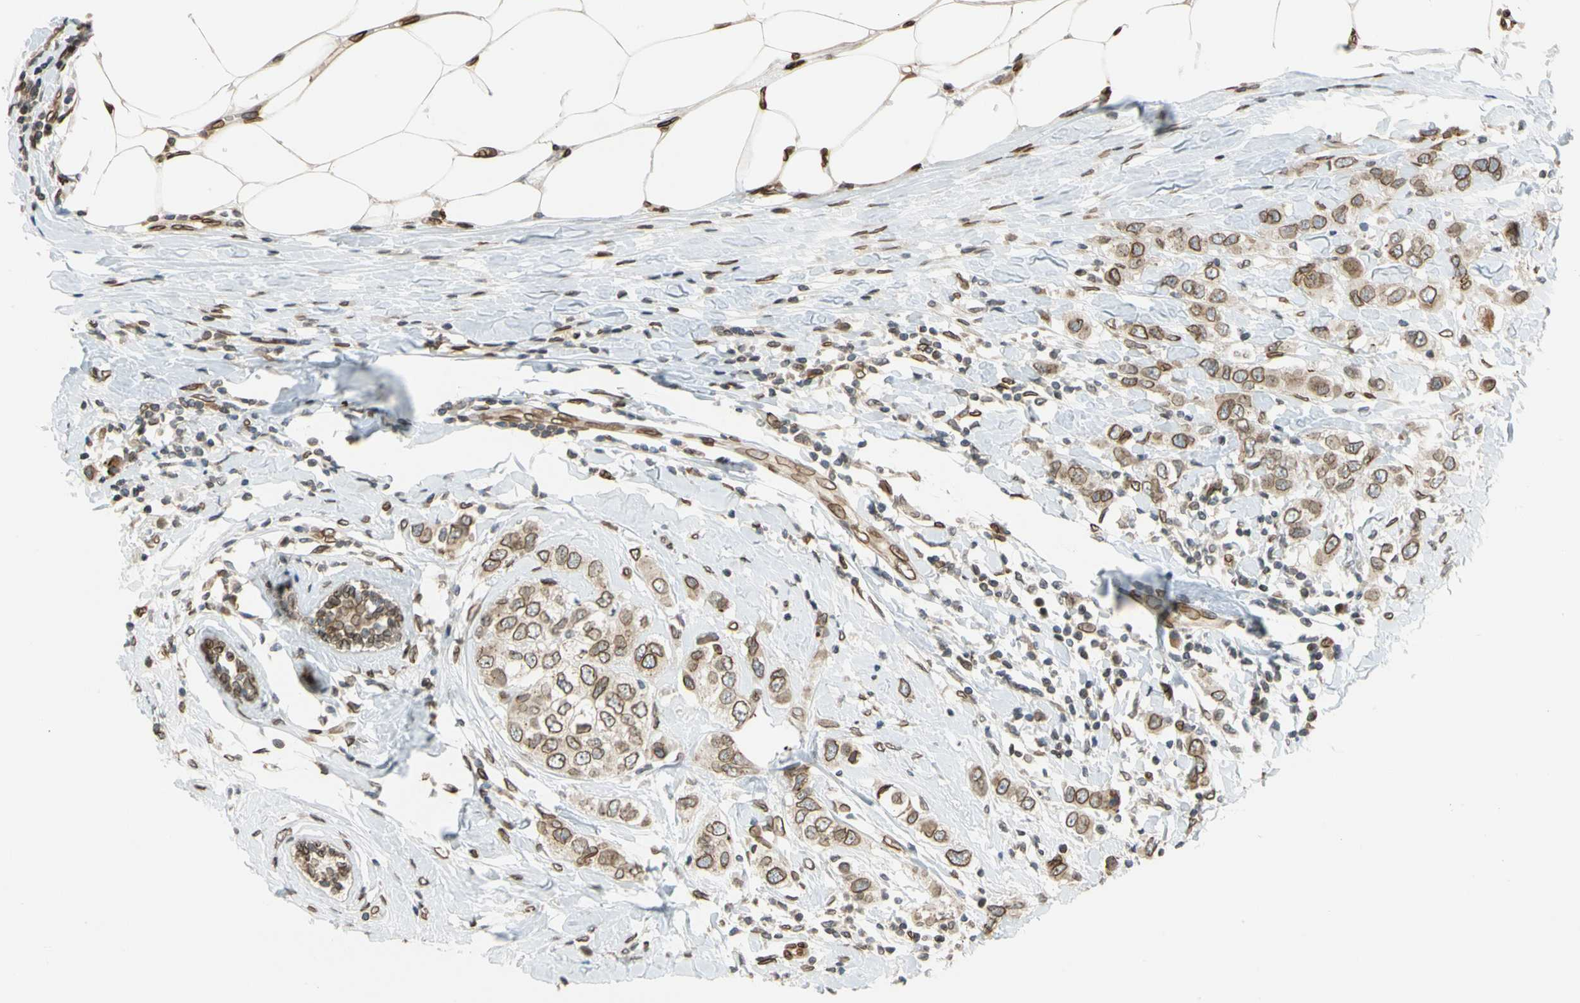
{"staining": {"intensity": "moderate", "quantity": ">75%", "location": "cytoplasmic/membranous,nuclear"}, "tissue": "breast cancer", "cell_type": "Tumor cells", "image_type": "cancer", "snomed": [{"axis": "morphology", "description": "Duct carcinoma"}, {"axis": "topography", "description": "Breast"}], "caption": "Human breast cancer stained with a protein marker shows moderate staining in tumor cells.", "gene": "SUN1", "patient": {"sex": "female", "age": 50}}